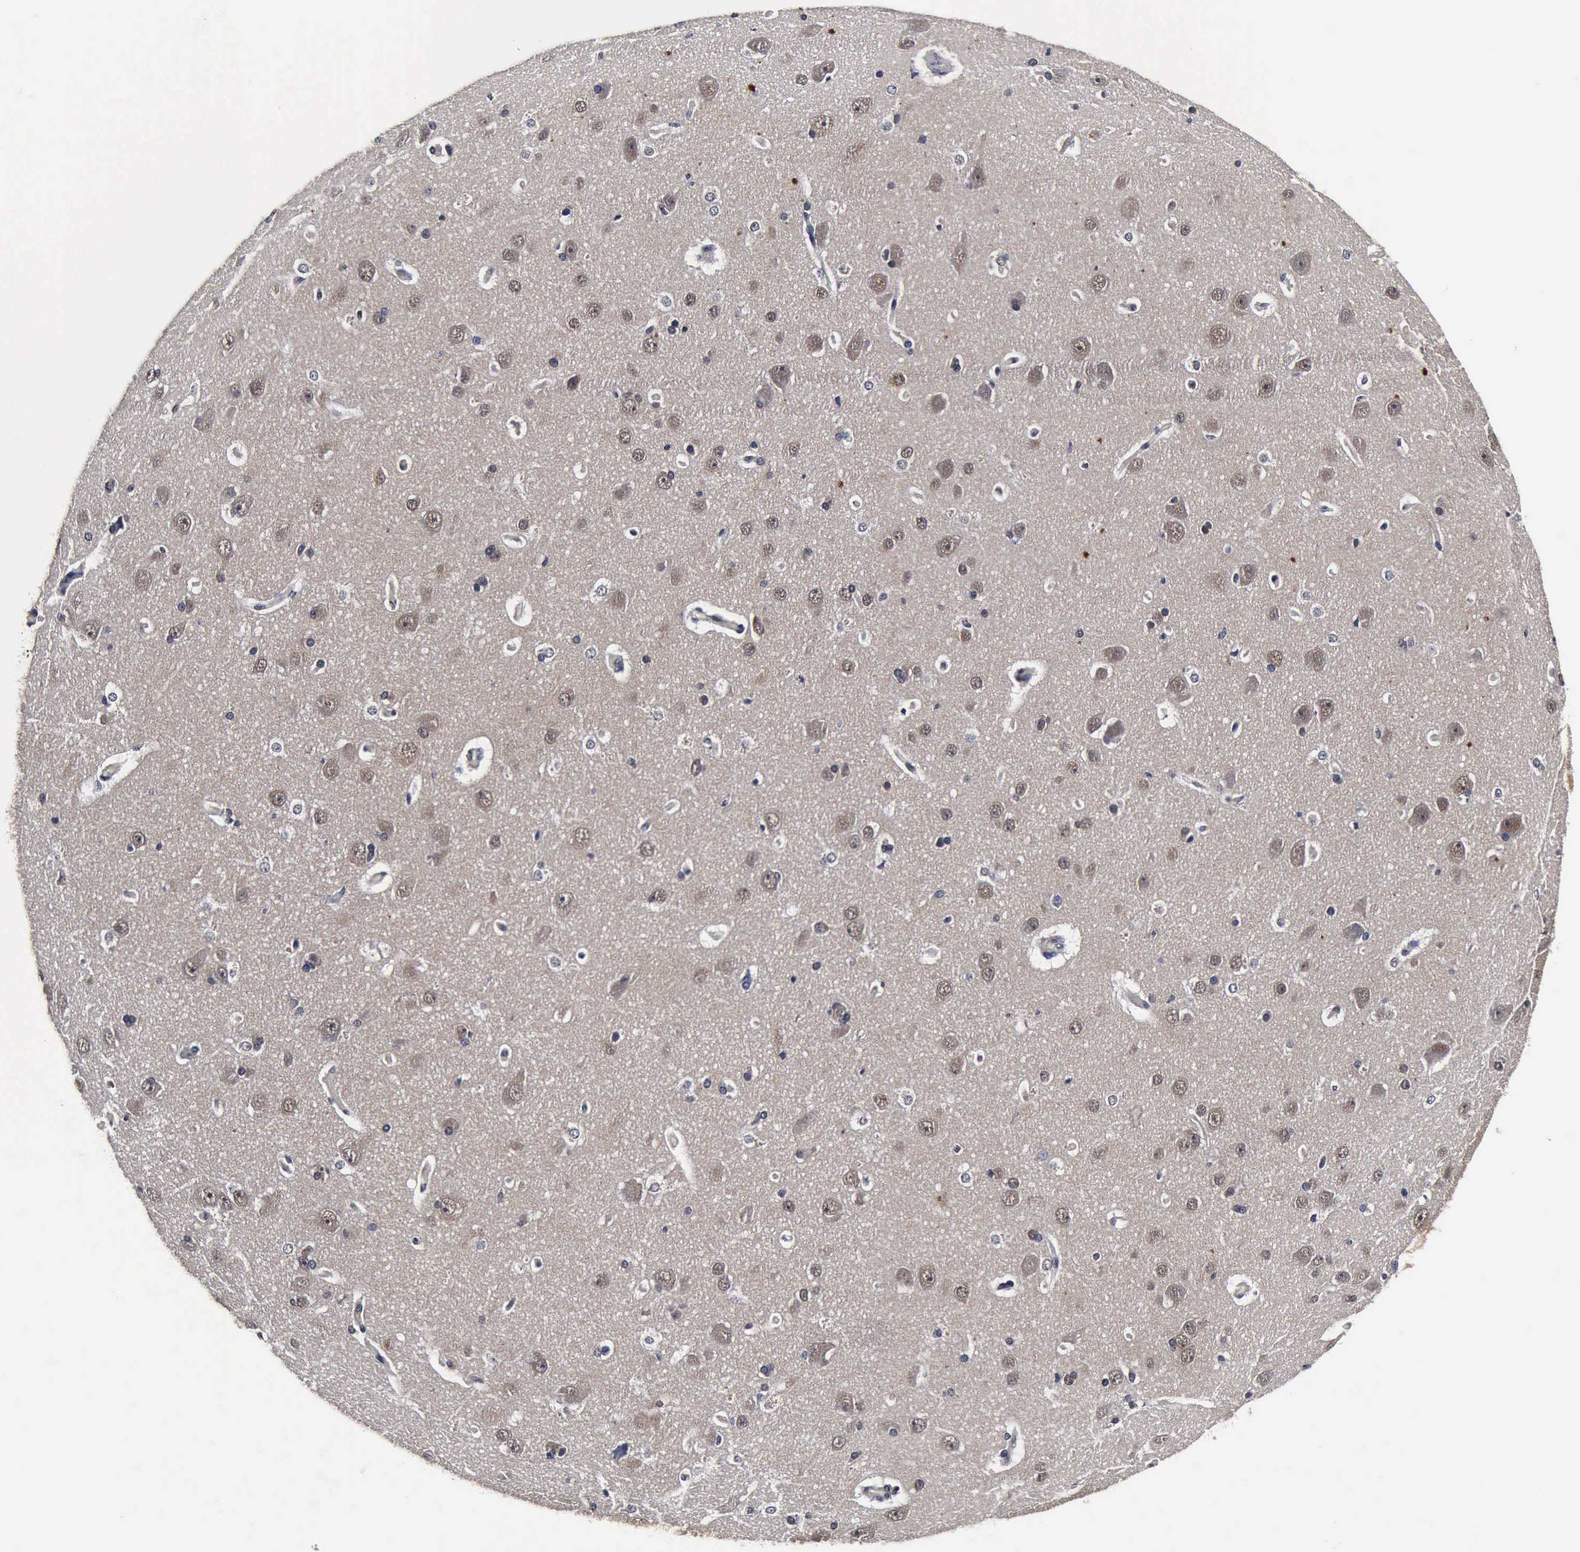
{"staining": {"intensity": "negative", "quantity": "none", "location": "none"}, "tissue": "cerebral cortex", "cell_type": "Endothelial cells", "image_type": "normal", "snomed": [{"axis": "morphology", "description": "Normal tissue, NOS"}, {"axis": "topography", "description": "Cerebral cortex"}], "caption": "Histopathology image shows no significant protein staining in endothelial cells of unremarkable cerebral cortex.", "gene": "UBC", "patient": {"sex": "female", "age": 45}}